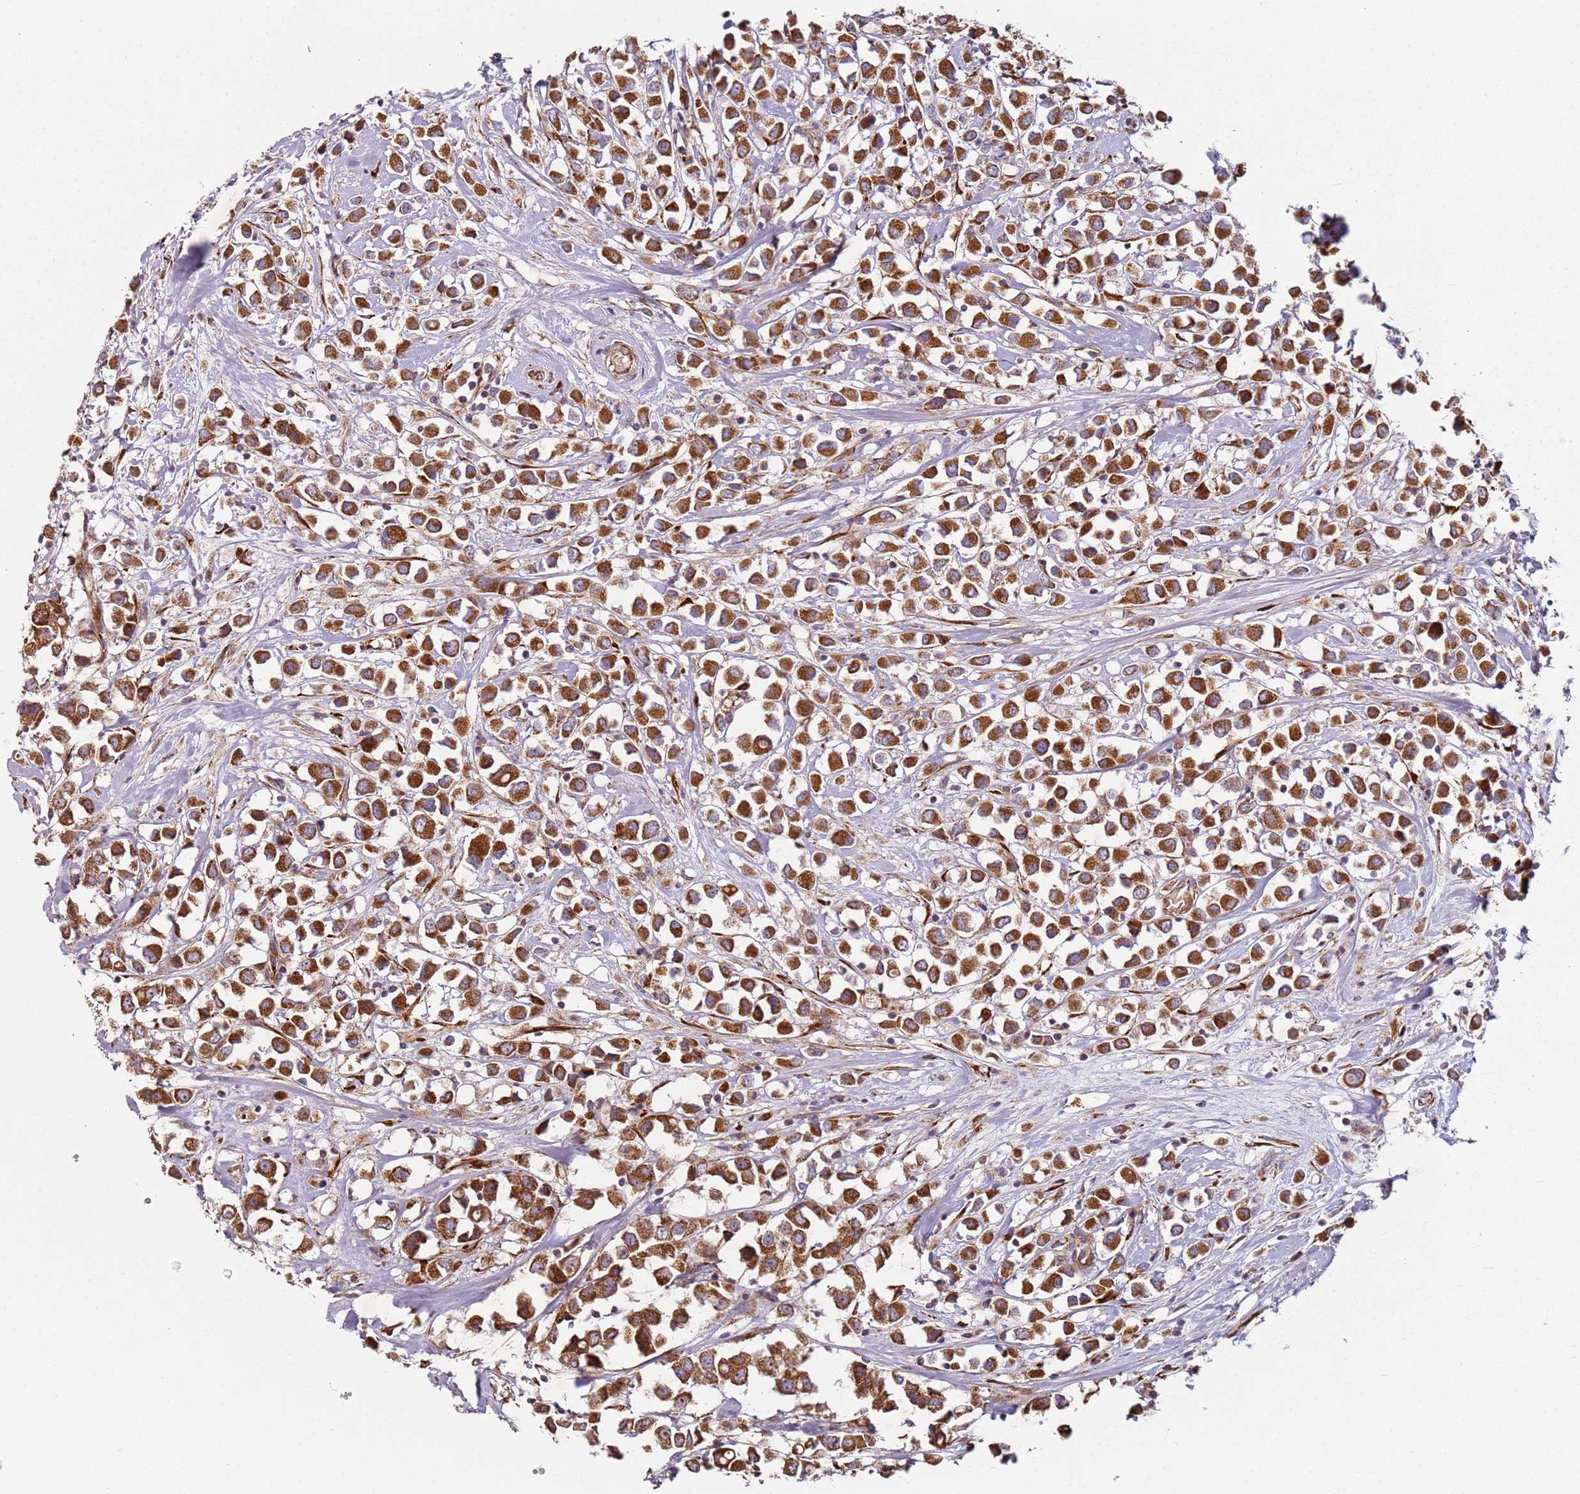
{"staining": {"intensity": "strong", "quantity": ">75%", "location": "cytoplasmic/membranous"}, "tissue": "breast cancer", "cell_type": "Tumor cells", "image_type": "cancer", "snomed": [{"axis": "morphology", "description": "Duct carcinoma"}, {"axis": "topography", "description": "Breast"}], "caption": "Protein staining reveals strong cytoplasmic/membranous expression in approximately >75% of tumor cells in breast invasive ductal carcinoma.", "gene": "ARFRP1", "patient": {"sex": "female", "age": 61}}